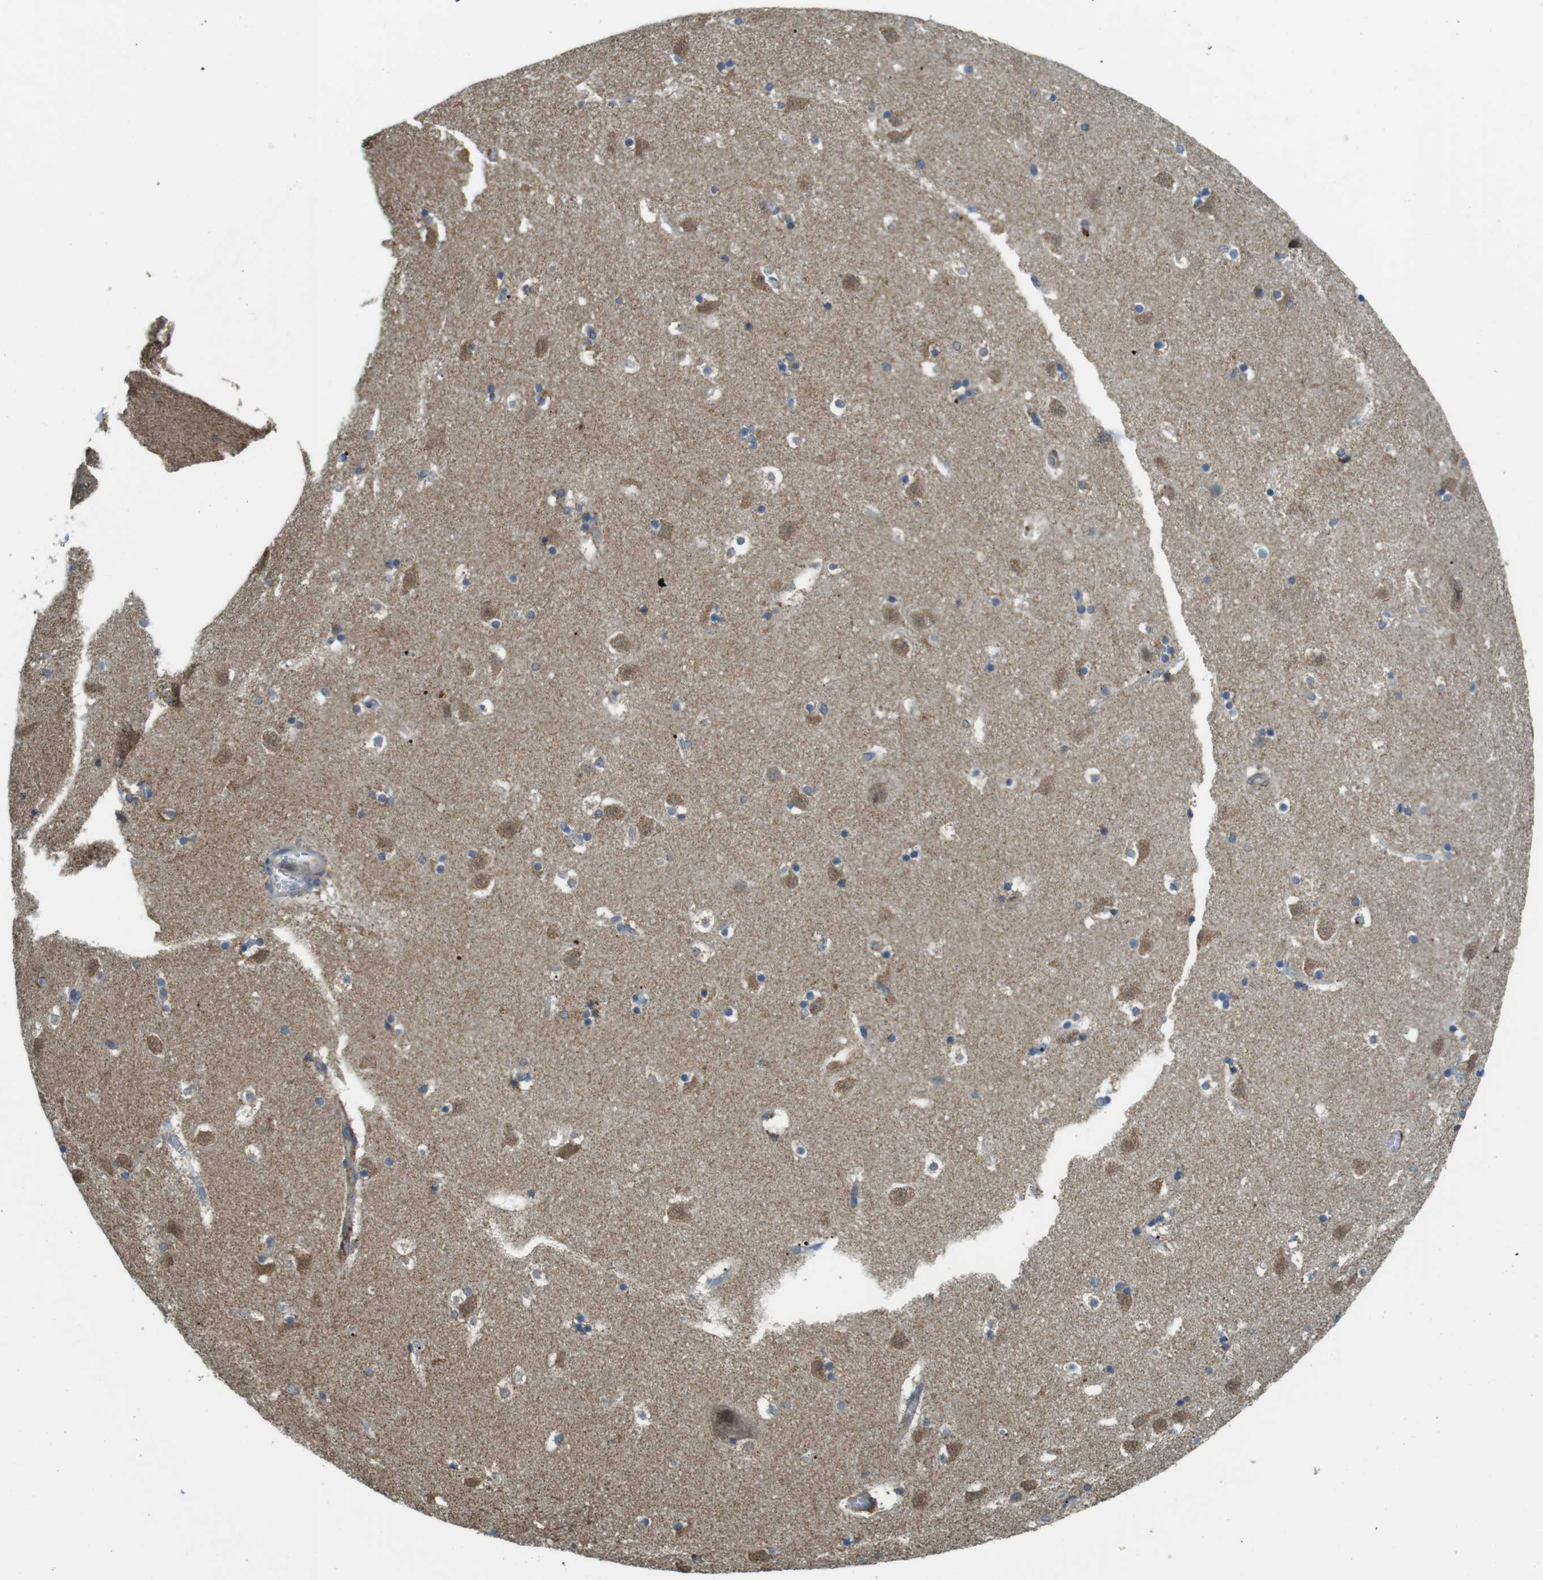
{"staining": {"intensity": "moderate", "quantity": "25%-75%", "location": "cytoplasmic/membranous"}, "tissue": "caudate", "cell_type": "Glial cells", "image_type": "normal", "snomed": [{"axis": "morphology", "description": "Normal tissue, NOS"}, {"axis": "topography", "description": "Lateral ventricle wall"}], "caption": "High-magnification brightfield microscopy of benign caudate stained with DAB (3,3'-diaminobenzidine) (brown) and counterstained with hematoxylin (blue). glial cells exhibit moderate cytoplasmic/membranous expression is identified in approximately25%-75% of cells.", "gene": "BRI3BP", "patient": {"sex": "male", "age": 45}}